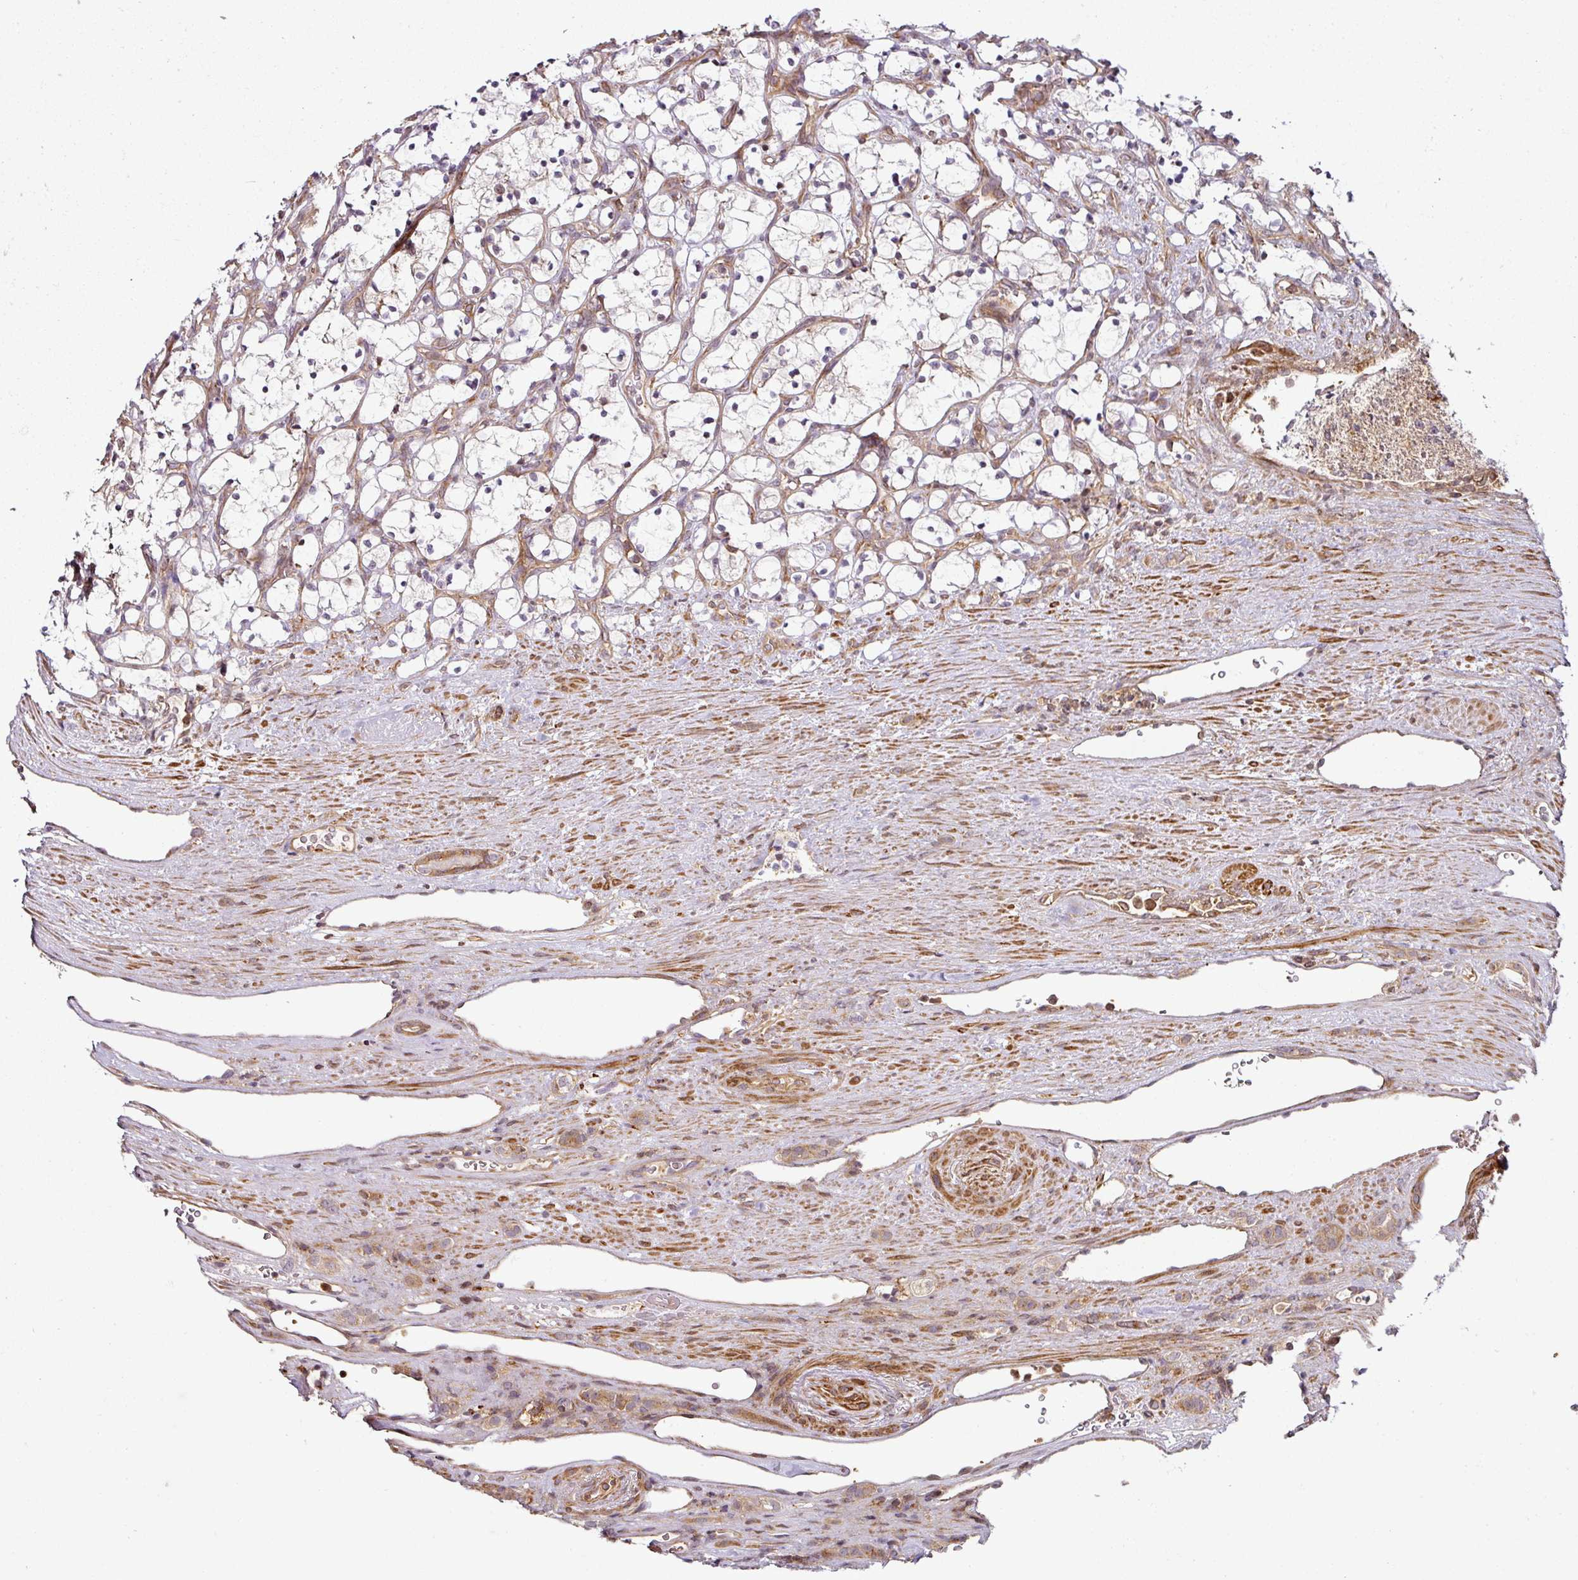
{"staining": {"intensity": "negative", "quantity": "none", "location": "none"}, "tissue": "renal cancer", "cell_type": "Tumor cells", "image_type": "cancer", "snomed": [{"axis": "morphology", "description": "Adenocarcinoma, NOS"}, {"axis": "topography", "description": "Kidney"}], "caption": "The immunohistochemistry (IHC) image has no significant expression in tumor cells of renal adenocarcinoma tissue. The staining was performed using DAB (3,3'-diaminobenzidine) to visualize the protein expression in brown, while the nuclei were stained in blue with hematoxylin (Magnification: 20x).", "gene": "ATAT1", "patient": {"sex": "female", "age": 69}}